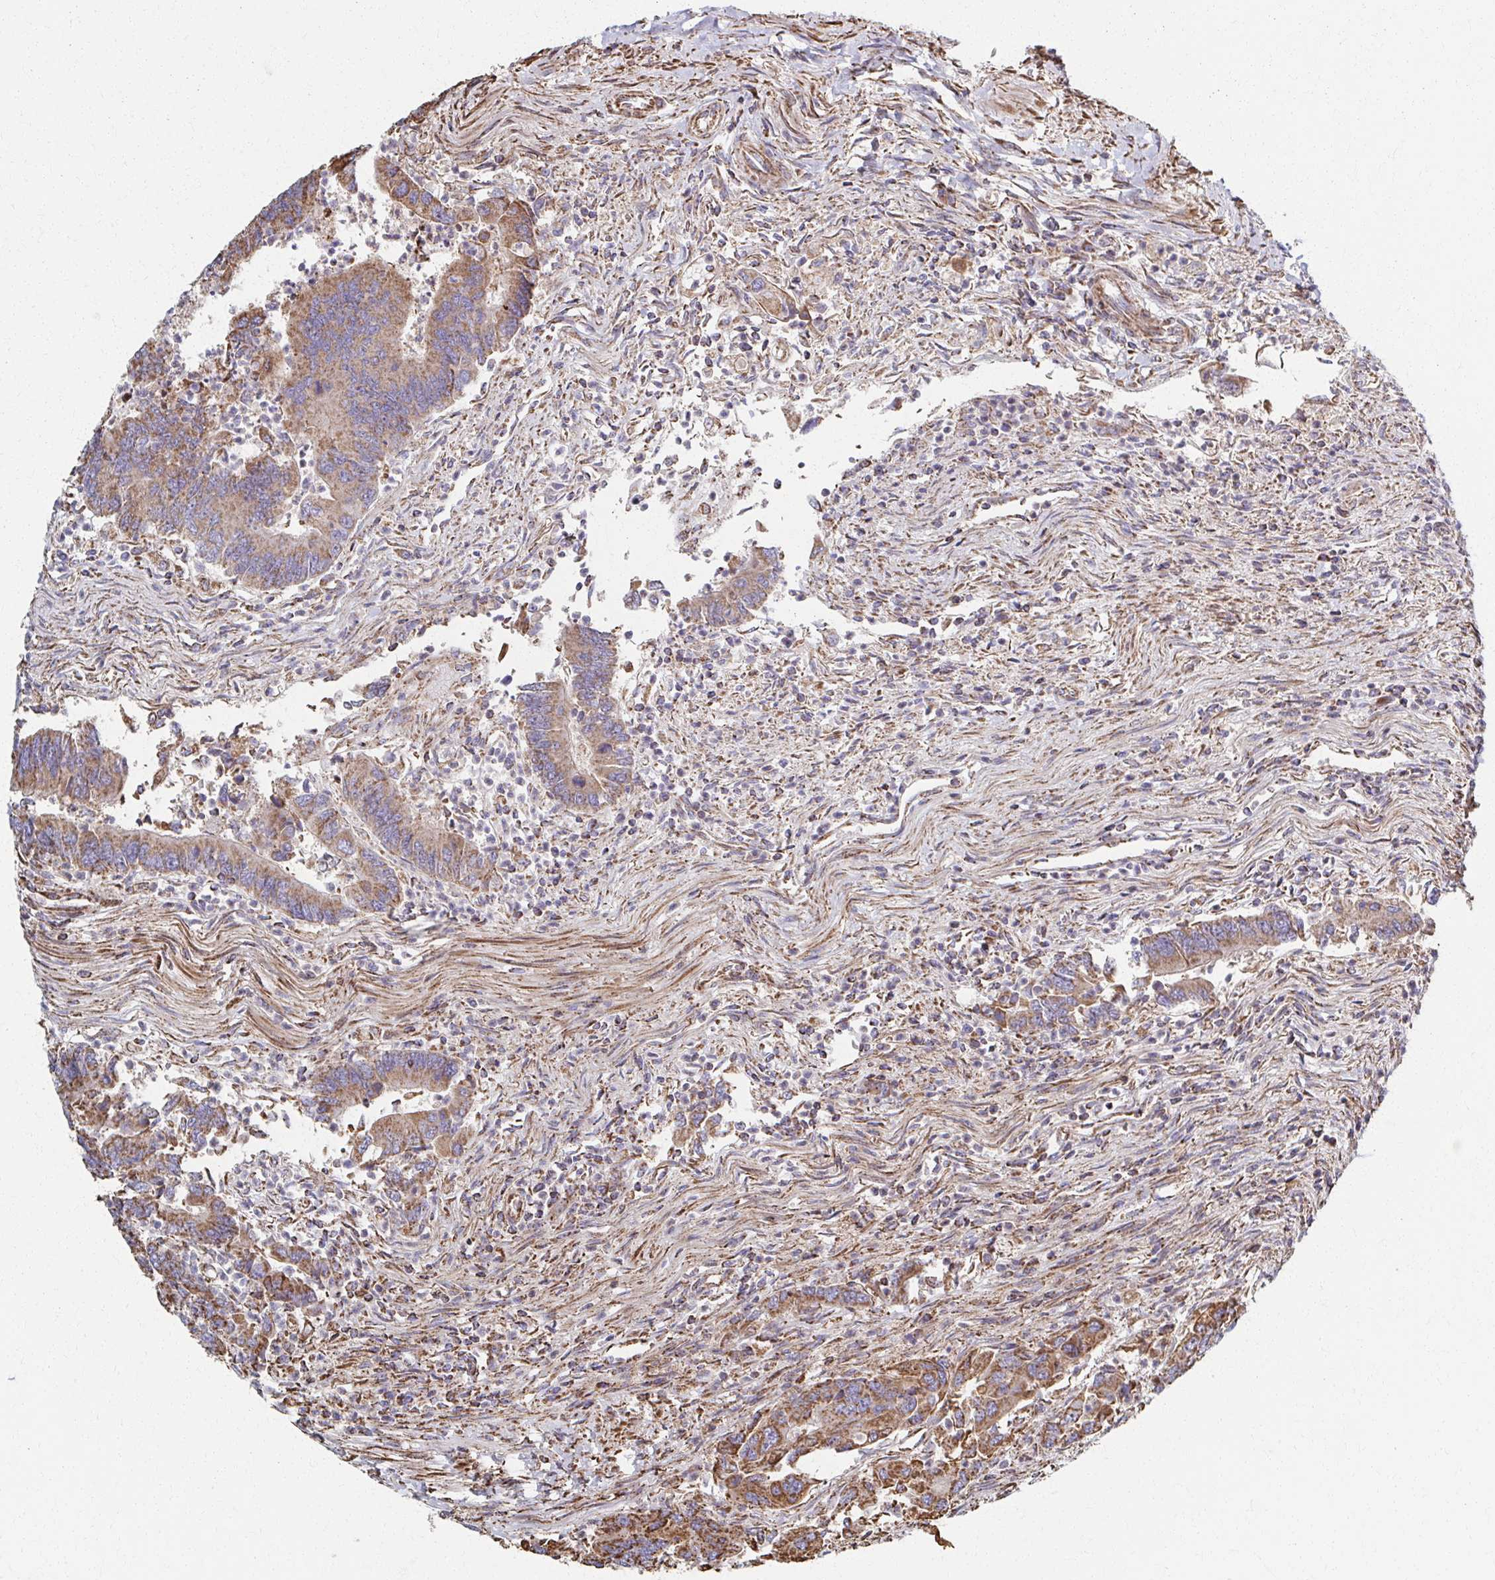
{"staining": {"intensity": "moderate", "quantity": ">75%", "location": "cytoplasmic/membranous"}, "tissue": "colorectal cancer", "cell_type": "Tumor cells", "image_type": "cancer", "snomed": [{"axis": "morphology", "description": "Adenocarcinoma, NOS"}, {"axis": "topography", "description": "Colon"}], "caption": "A brown stain shows moderate cytoplasmic/membranous expression of a protein in colorectal cancer (adenocarcinoma) tumor cells.", "gene": "SAT1", "patient": {"sex": "female", "age": 67}}